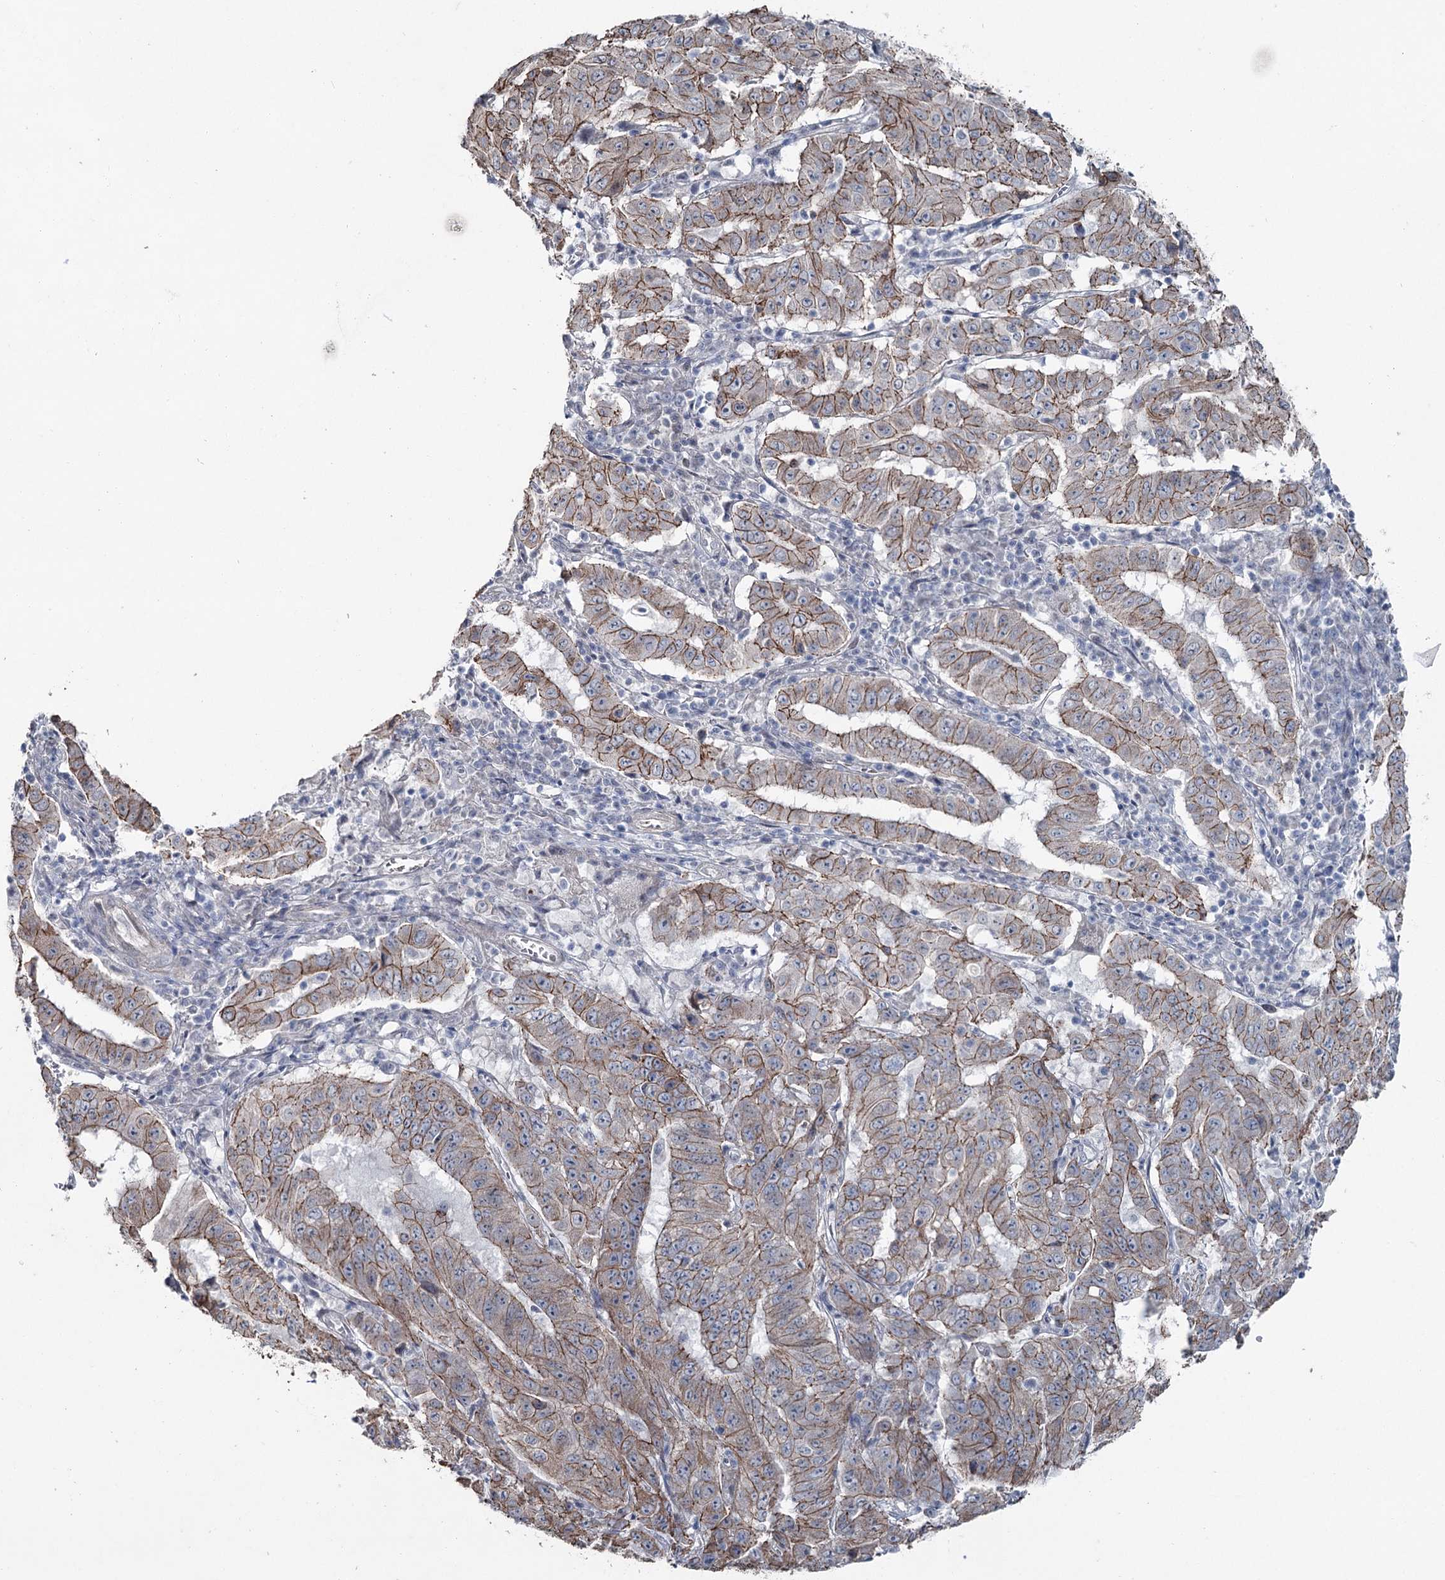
{"staining": {"intensity": "moderate", "quantity": ">75%", "location": "cytoplasmic/membranous"}, "tissue": "pancreatic cancer", "cell_type": "Tumor cells", "image_type": "cancer", "snomed": [{"axis": "morphology", "description": "Adenocarcinoma, NOS"}, {"axis": "topography", "description": "Pancreas"}], "caption": "Moderate cytoplasmic/membranous protein expression is seen in approximately >75% of tumor cells in pancreatic adenocarcinoma. The protein of interest is shown in brown color, while the nuclei are stained blue.", "gene": "FAM120B", "patient": {"sex": "male", "age": 63}}